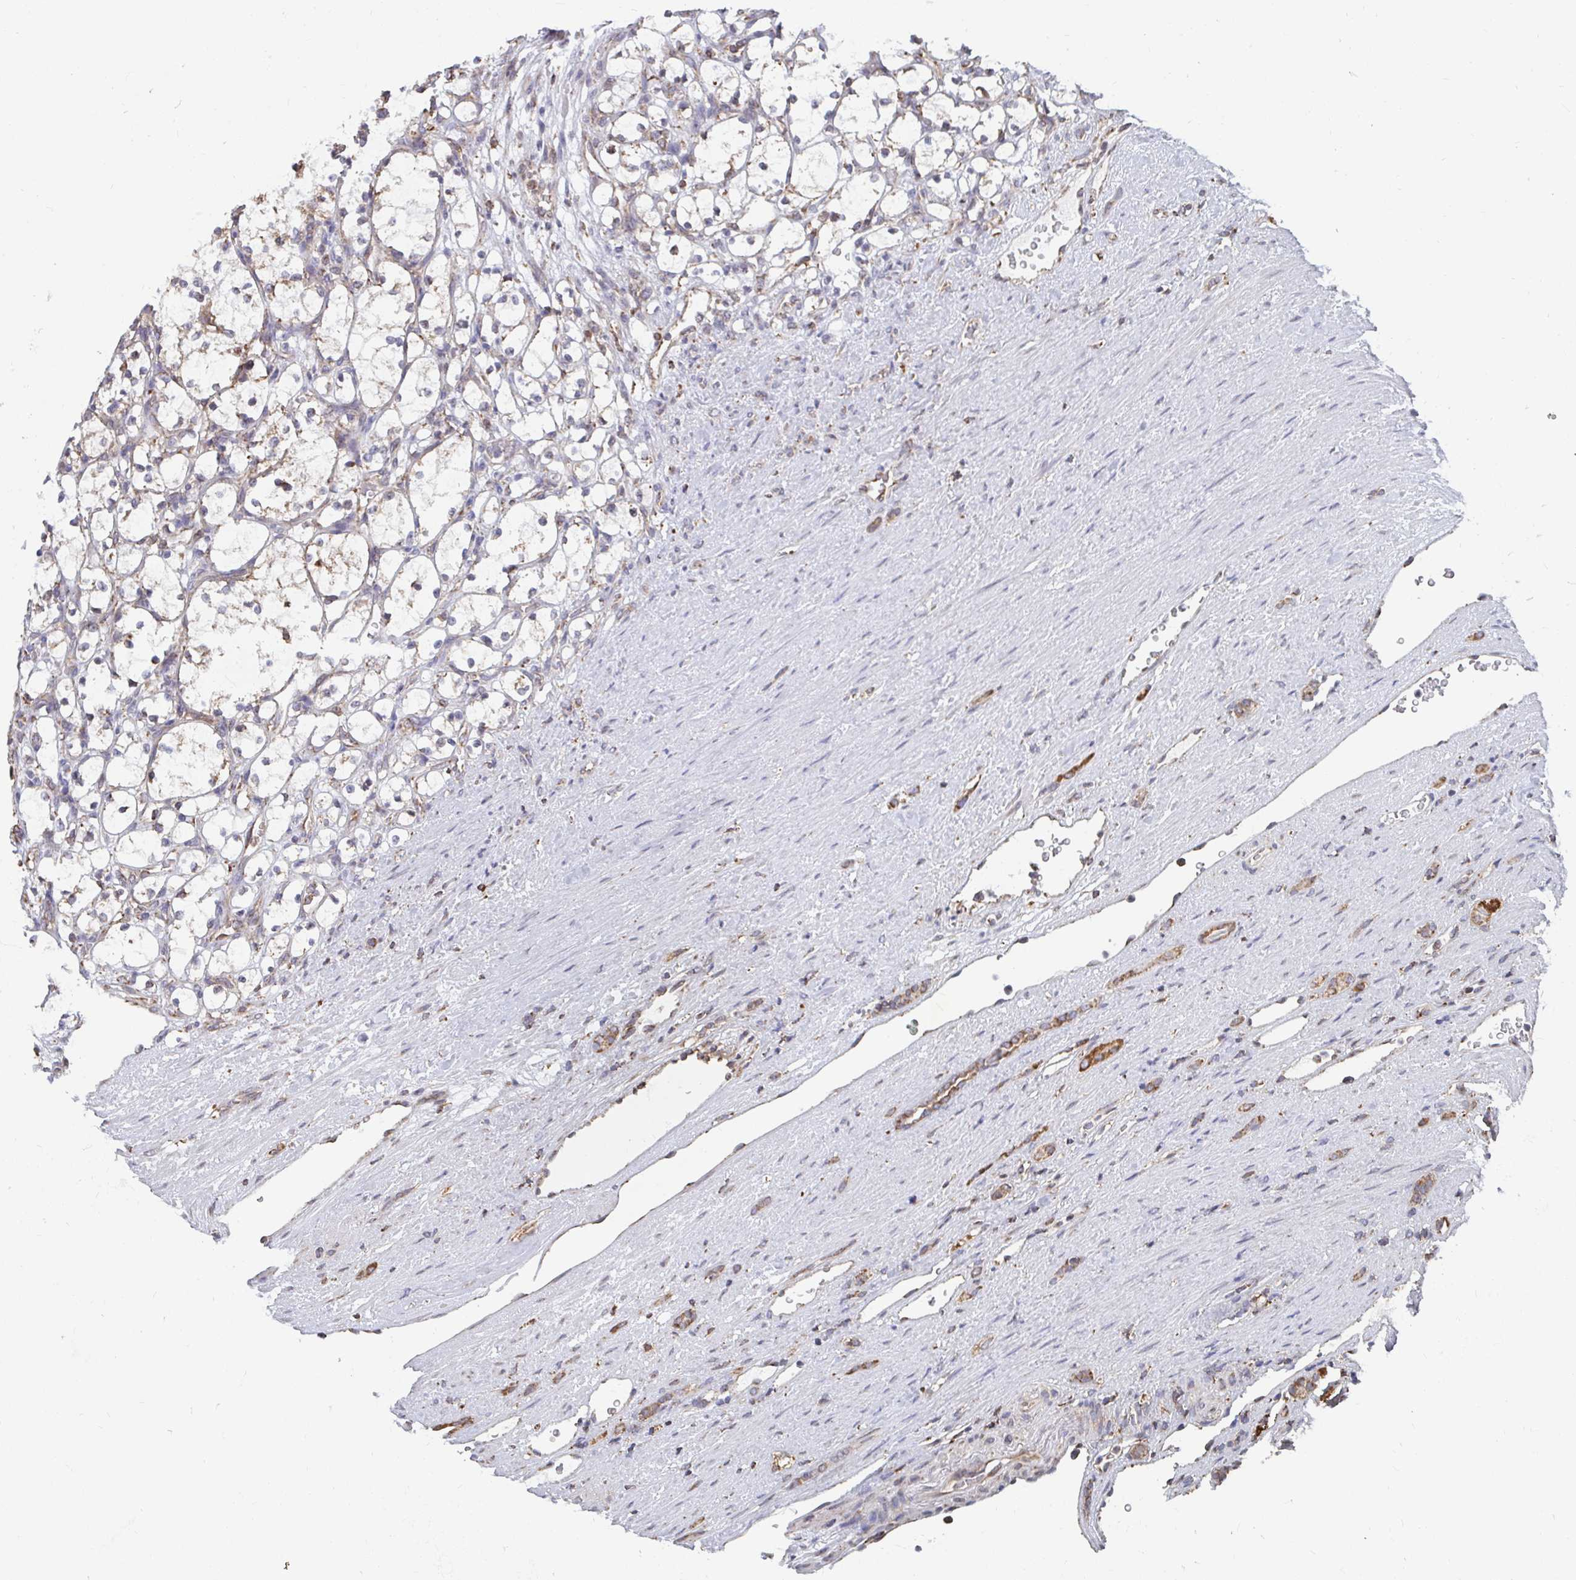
{"staining": {"intensity": "negative", "quantity": "none", "location": "none"}, "tissue": "renal cancer", "cell_type": "Tumor cells", "image_type": "cancer", "snomed": [{"axis": "morphology", "description": "Adenocarcinoma, NOS"}, {"axis": "topography", "description": "Kidney"}], "caption": "There is no significant staining in tumor cells of renal cancer (adenocarcinoma).", "gene": "ELAVL1", "patient": {"sex": "female", "age": 69}}